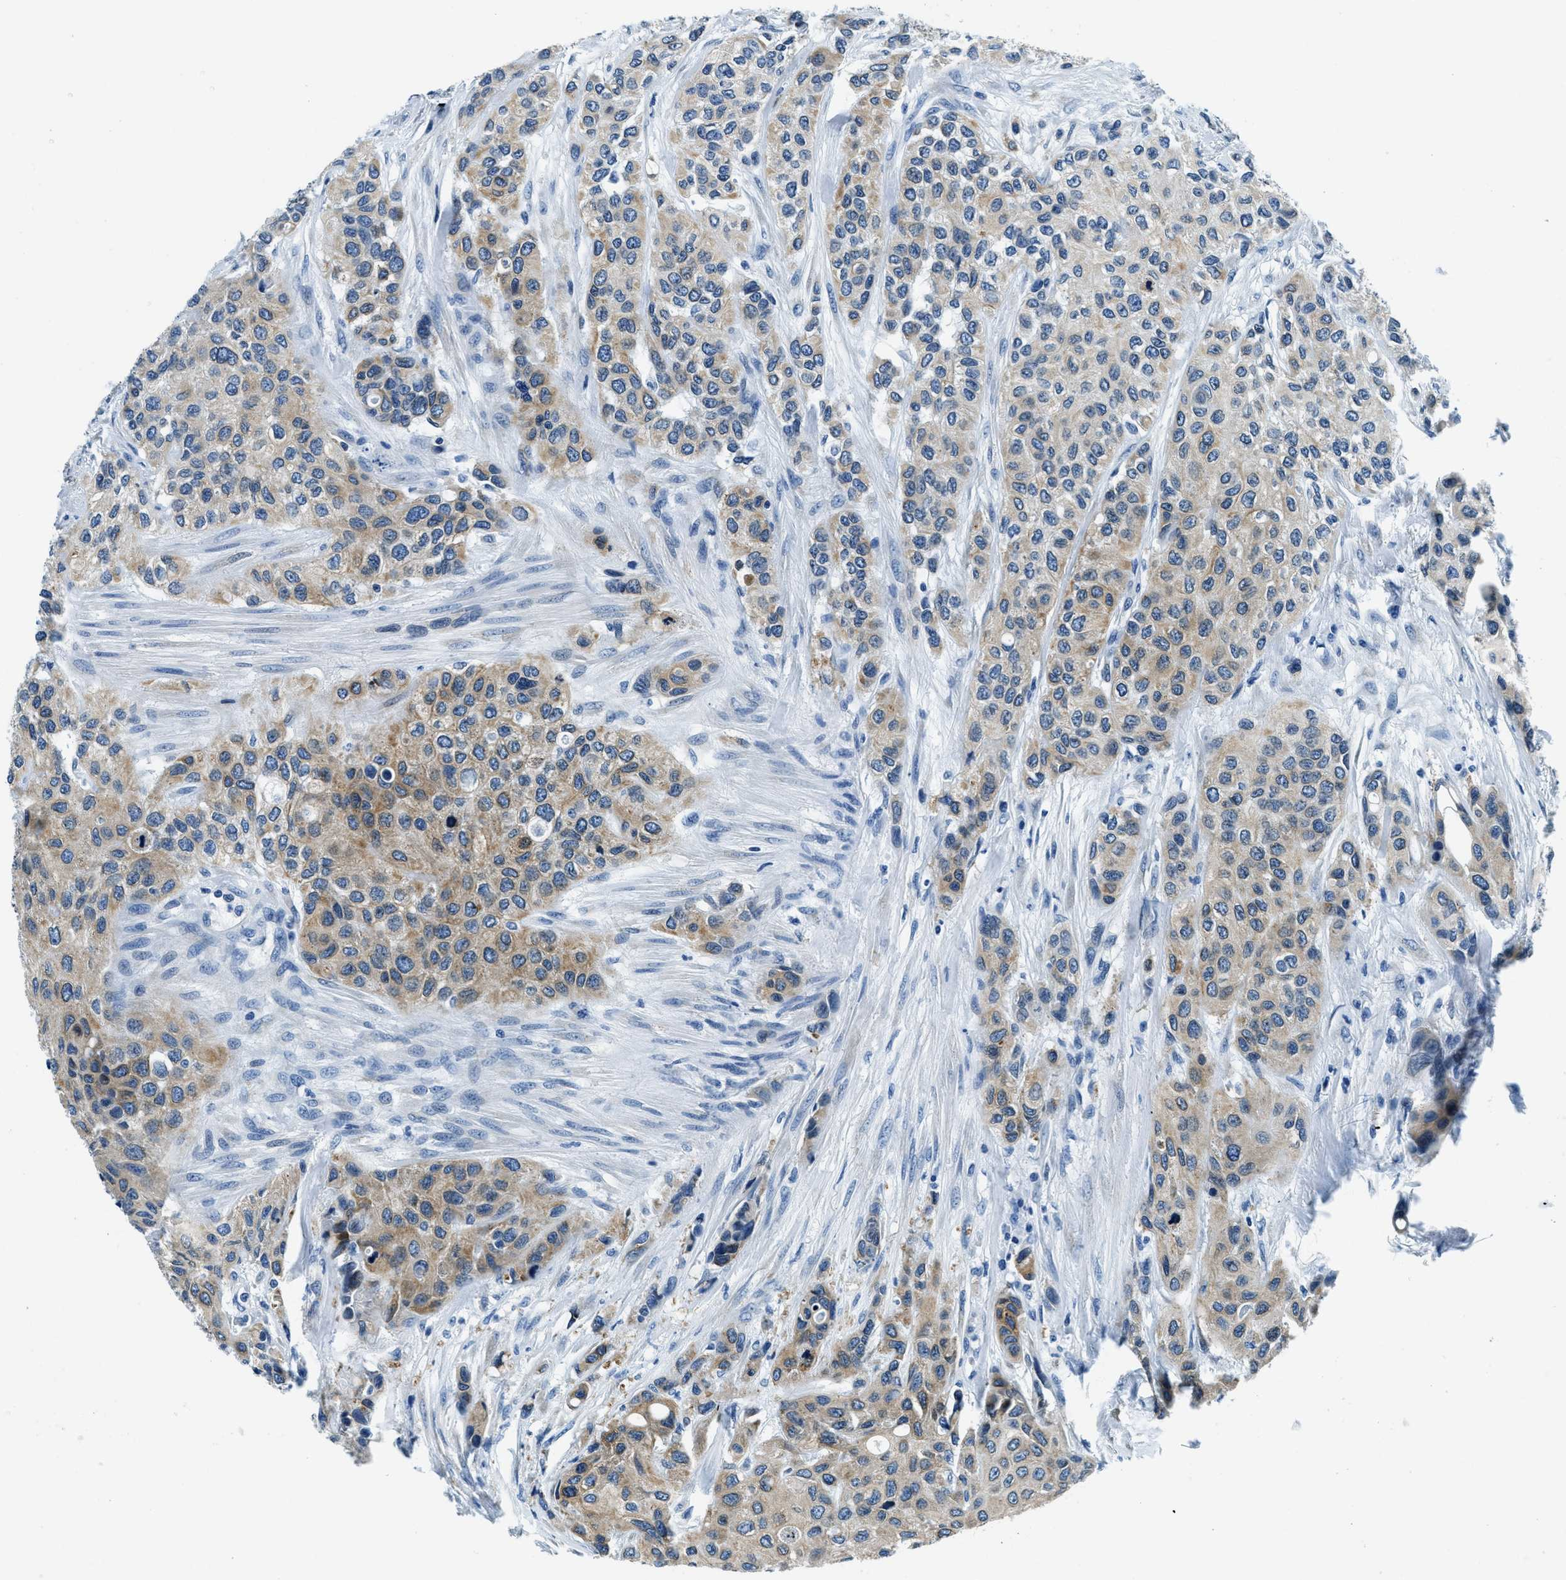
{"staining": {"intensity": "weak", "quantity": ">75%", "location": "cytoplasmic/membranous"}, "tissue": "urothelial cancer", "cell_type": "Tumor cells", "image_type": "cancer", "snomed": [{"axis": "morphology", "description": "Urothelial carcinoma, High grade"}, {"axis": "topography", "description": "Urinary bladder"}], "caption": "Urothelial carcinoma (high-grade) tissue exhibits weak cytoplasmic/membranous positivity in approximately >75% of tumor cells (DAB IHC, brown staining for protein, blue staining for nuclei).", "gene": "UBAC2", "patient": {"sex": "female", "age": 56}}